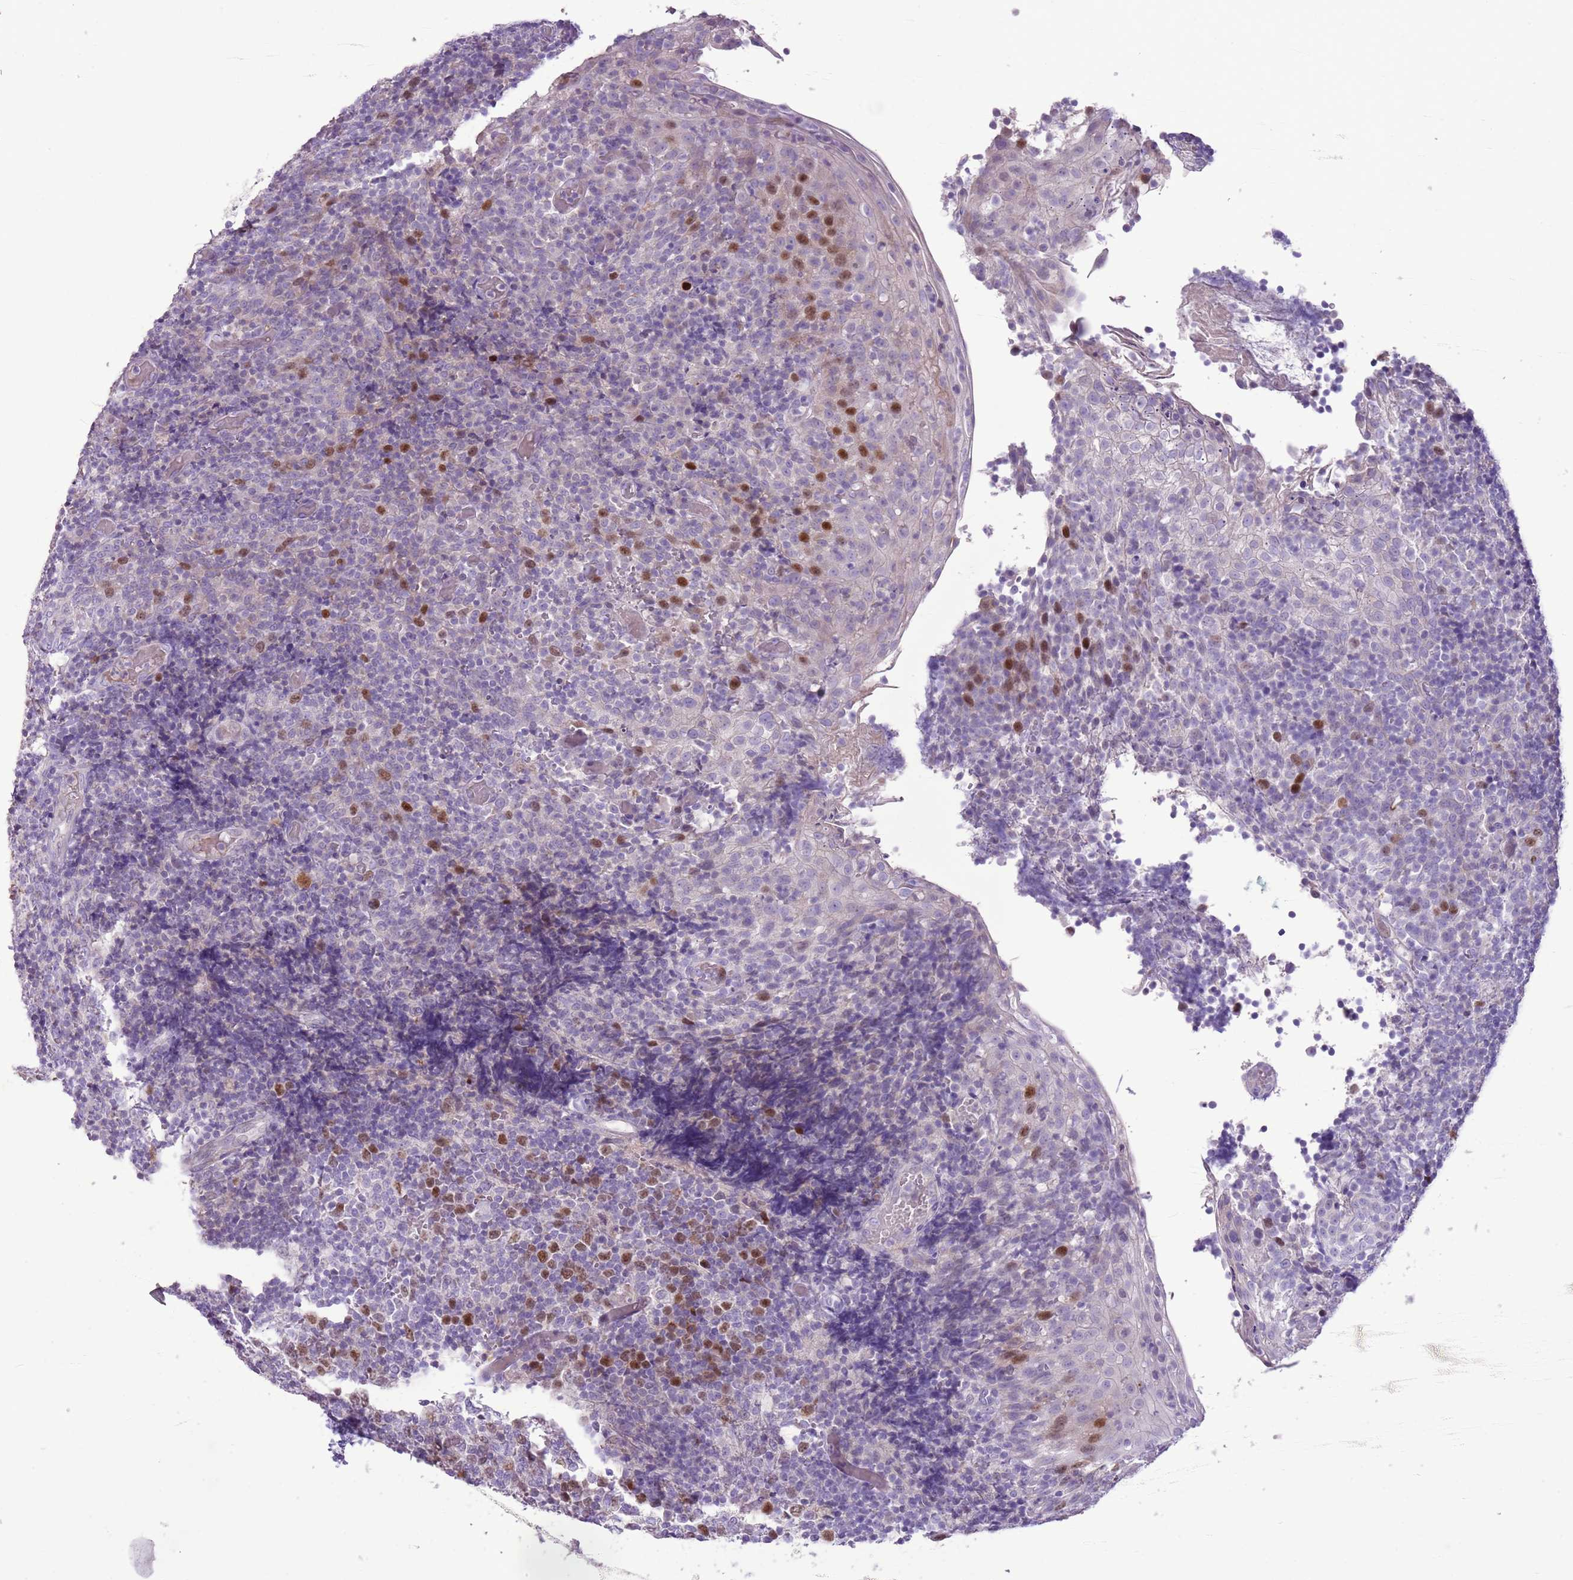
{"staining": {"intensity": "moderate", "quantity": "<25%", "location": "nuclear"}, "tissue": "tonsil", "cell_type": "Germinal center cells", "image_type": "normal", "snomed": [{"axis": "morphology", "description": "Normal tissue, NOS"}, {"axis": "topography", "description": "Tonsil"}], "caption": "This is a photomicrograph of immunohistochemistry staining of unremarkable tonsil, which shows moderate staining in the nuclear of germinal center cells.", "gene": "GMNN", "patient": {"sex": "female", "age": 19}}